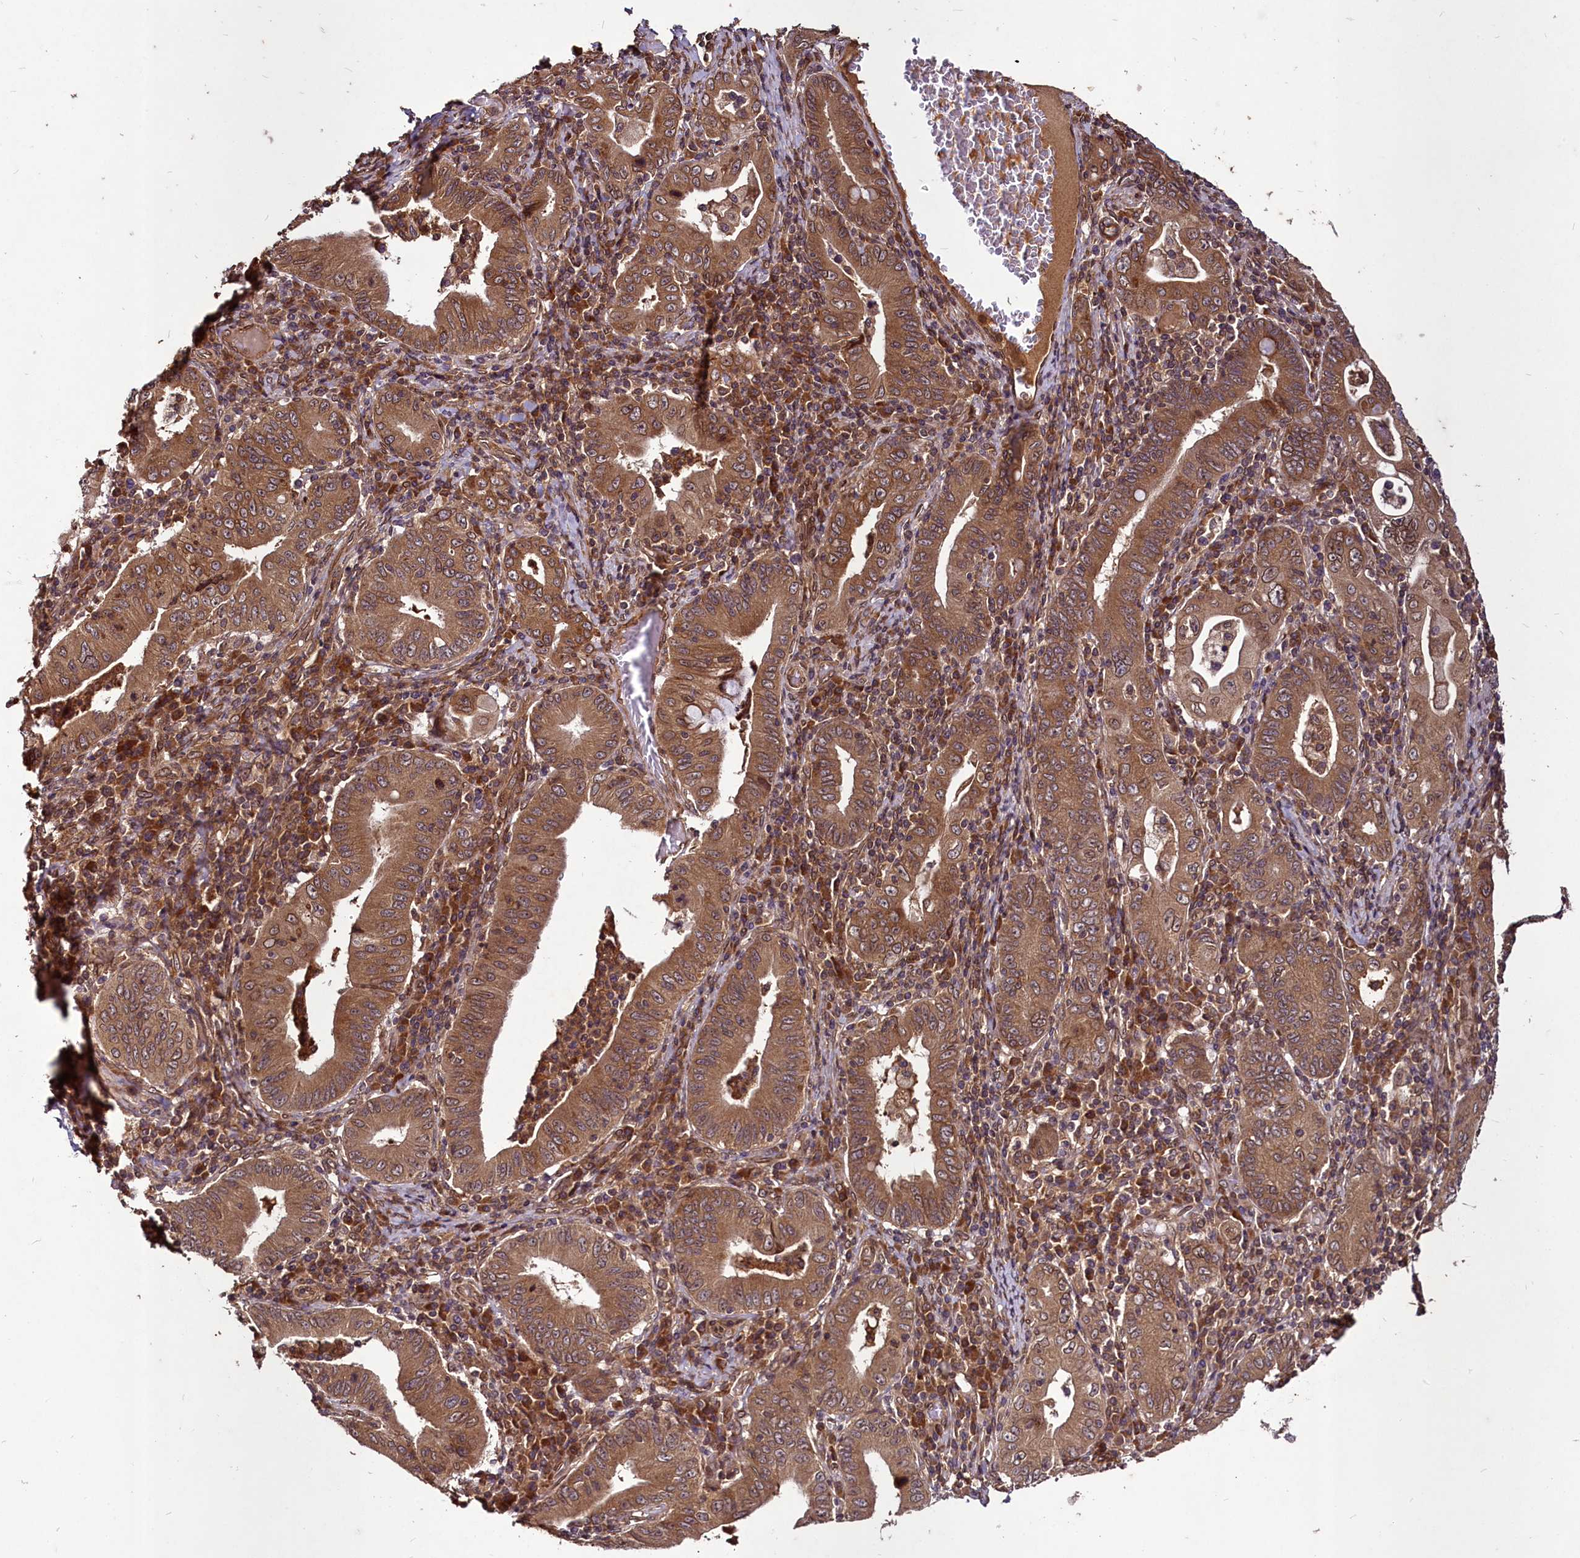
{"staining": {"intensity": "strong", "quantity": ">75%", "location": "cytoplasmic/membranous"}, "tissue": "stomach cancer", "cell_type": "Tumor cells", "image_type": "cancer", "snomed": [{"axis": "morphology", "description": "Normal tissue, NOS"}, {"axis": "morphology", "description": "Adenocarcinoma, NOS"}, {"axis": "topography", "description": "Esophagus"}, {"axis": "topography", "description": "Stomach, upper"}, {"axis": "topography", "description": "Peripheral nerve tissue"}], "caption": "An immunohistochemistry (IHC) histopathology image of tumor tissue is shown. Protein staining in brown shows strong cytoplasmic/membranous positivity in stomach cancer (adenocarcinoma) within tumor cells.", "gene": "DCP1B", "patient": {"sex": "male", "age": 62}}